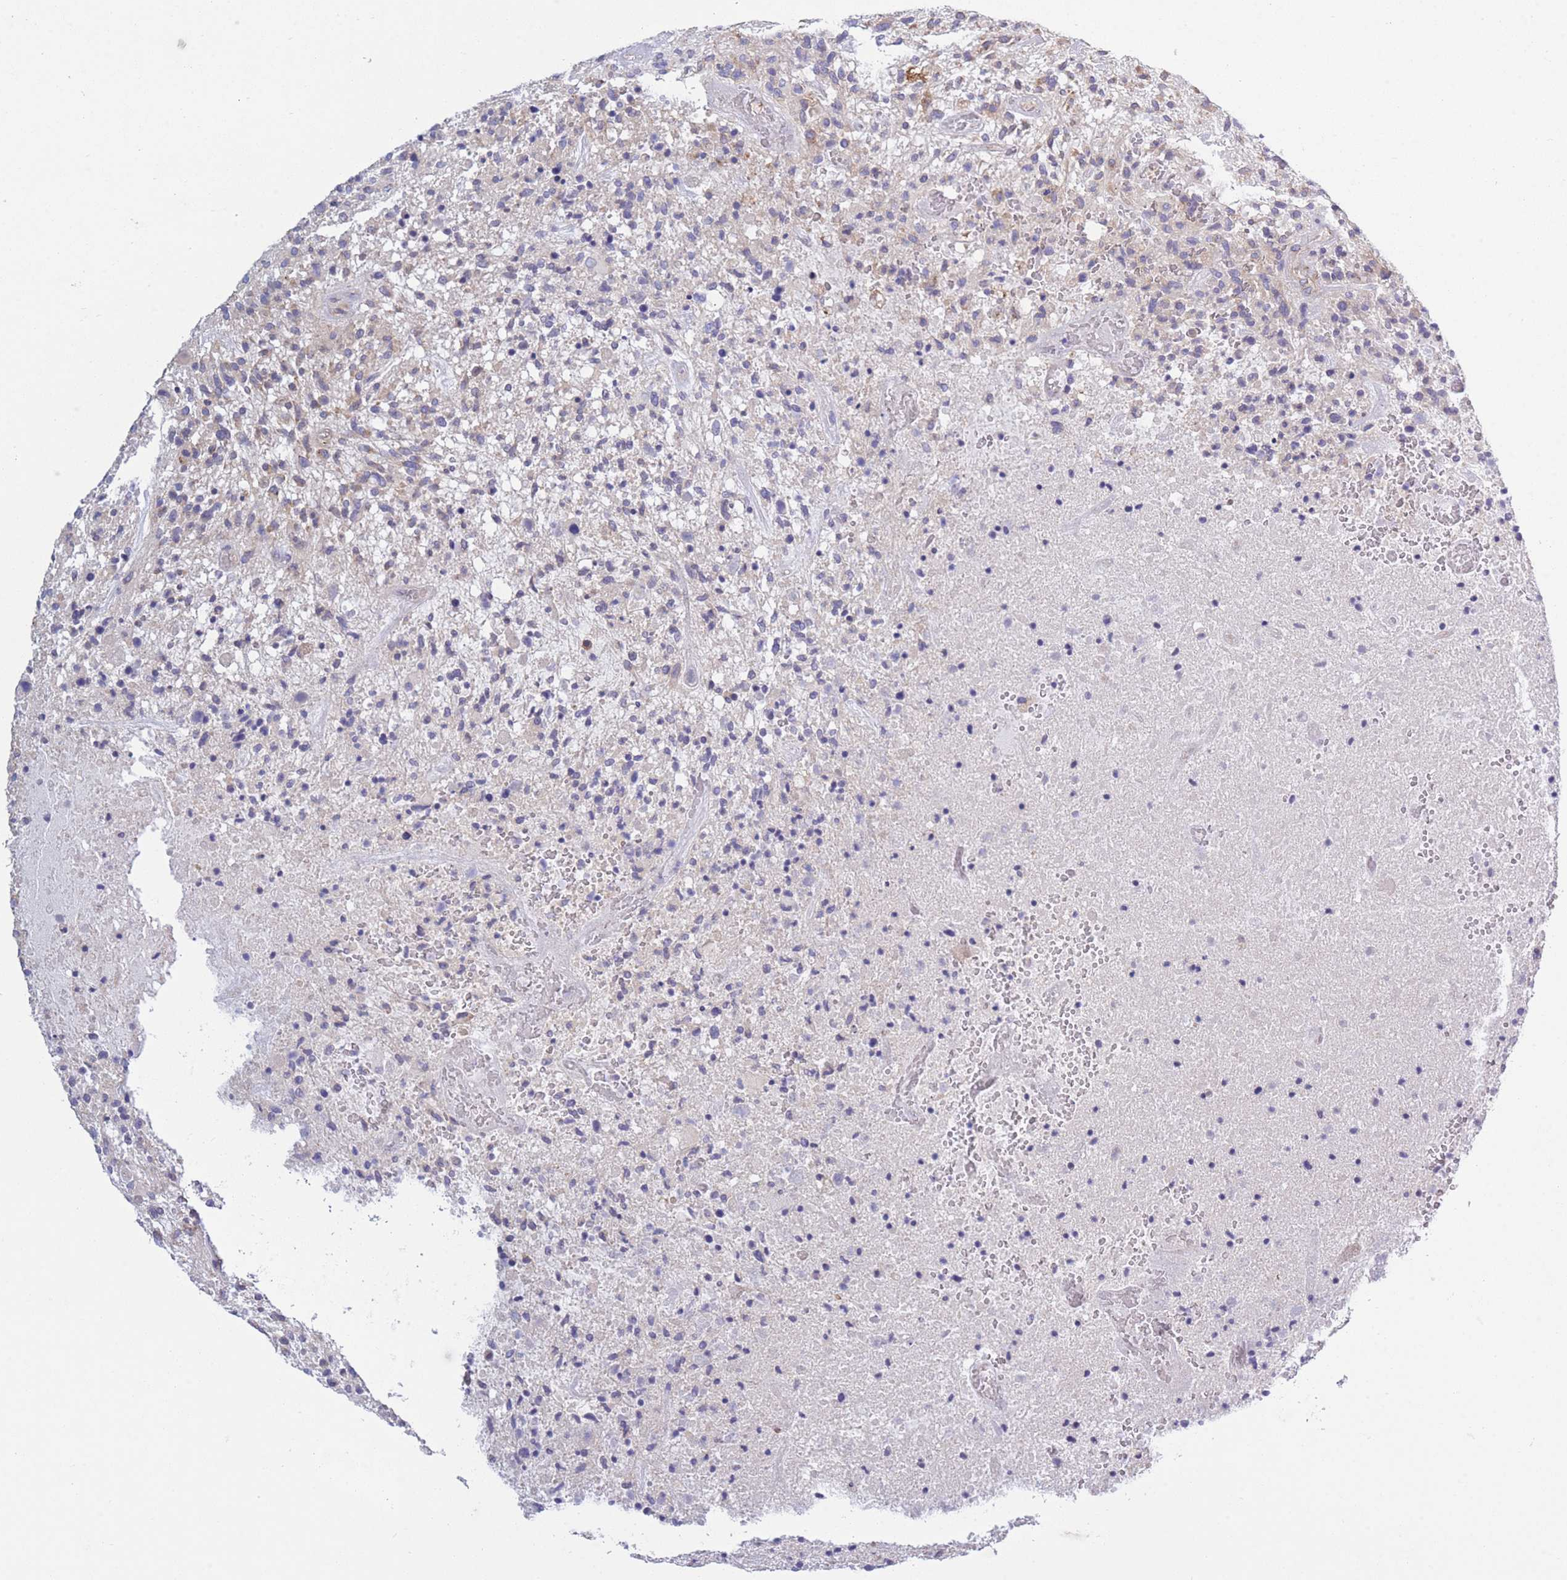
{"staining": {"intensity": "moderate", "quantity": "<25%", "location": "cytoplasmic/membranous"}, "tissue": "glioma", "cell_type": "Tumor cells", "image_type": "cancer", "snomed": [{"axis": "morphology", "description": "Glioma, malignant, High grade"}, {"axis": "topography", "description": "Brain"}], "caption": "IHC of human glioma exhibits low levels of moderate cytoplasmic/membranous positivity in approximately <25% of tumor cells. (DAB (3,3'-diaminobenzidine) = brown stain, brightfield microscopy at high magnification).", "gene": "COPG2", "patient": {"sex": "male", "age": 47}}